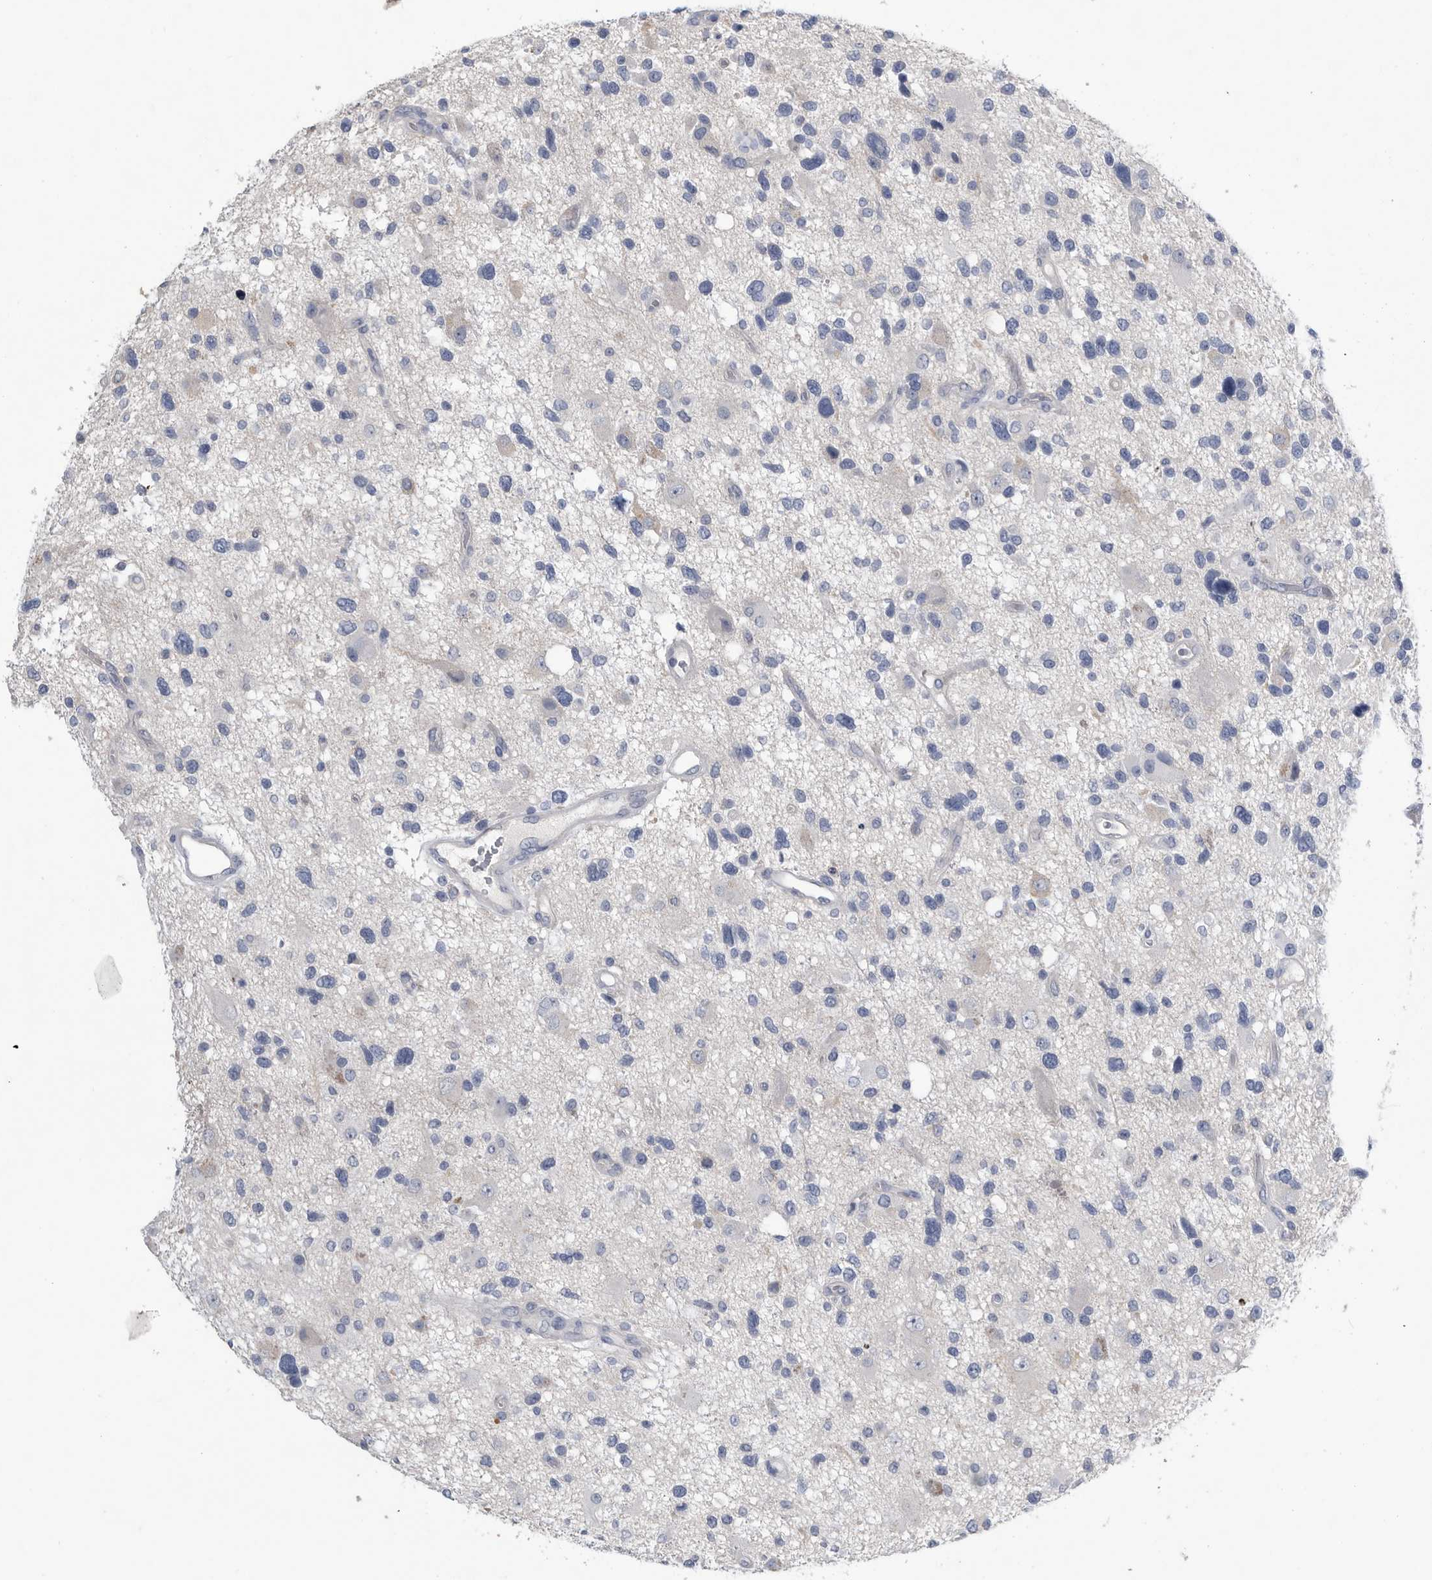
{"staining": {"intensity": "negative", "quantity": "none", "location": "none"}, "tissue": "glioma", "cell_type": "Tumor cells", "image_type": "cancer", "snomed": [{"axis": "morphology", "description": "Glioma, malignant, High grade"}, {"axis": "topography", "description": "Brain"}], "caption": "The image reveals no significant staining in tumor cells of high-grade glioma (malignant). The staining is performed using DAB (3,3'-diaminobenzidine) brown chromogen with nuclei counter-stained in using hematoxylin.", "gene": "BTBD6", "patient": {"sex": "male", "age": 33}}